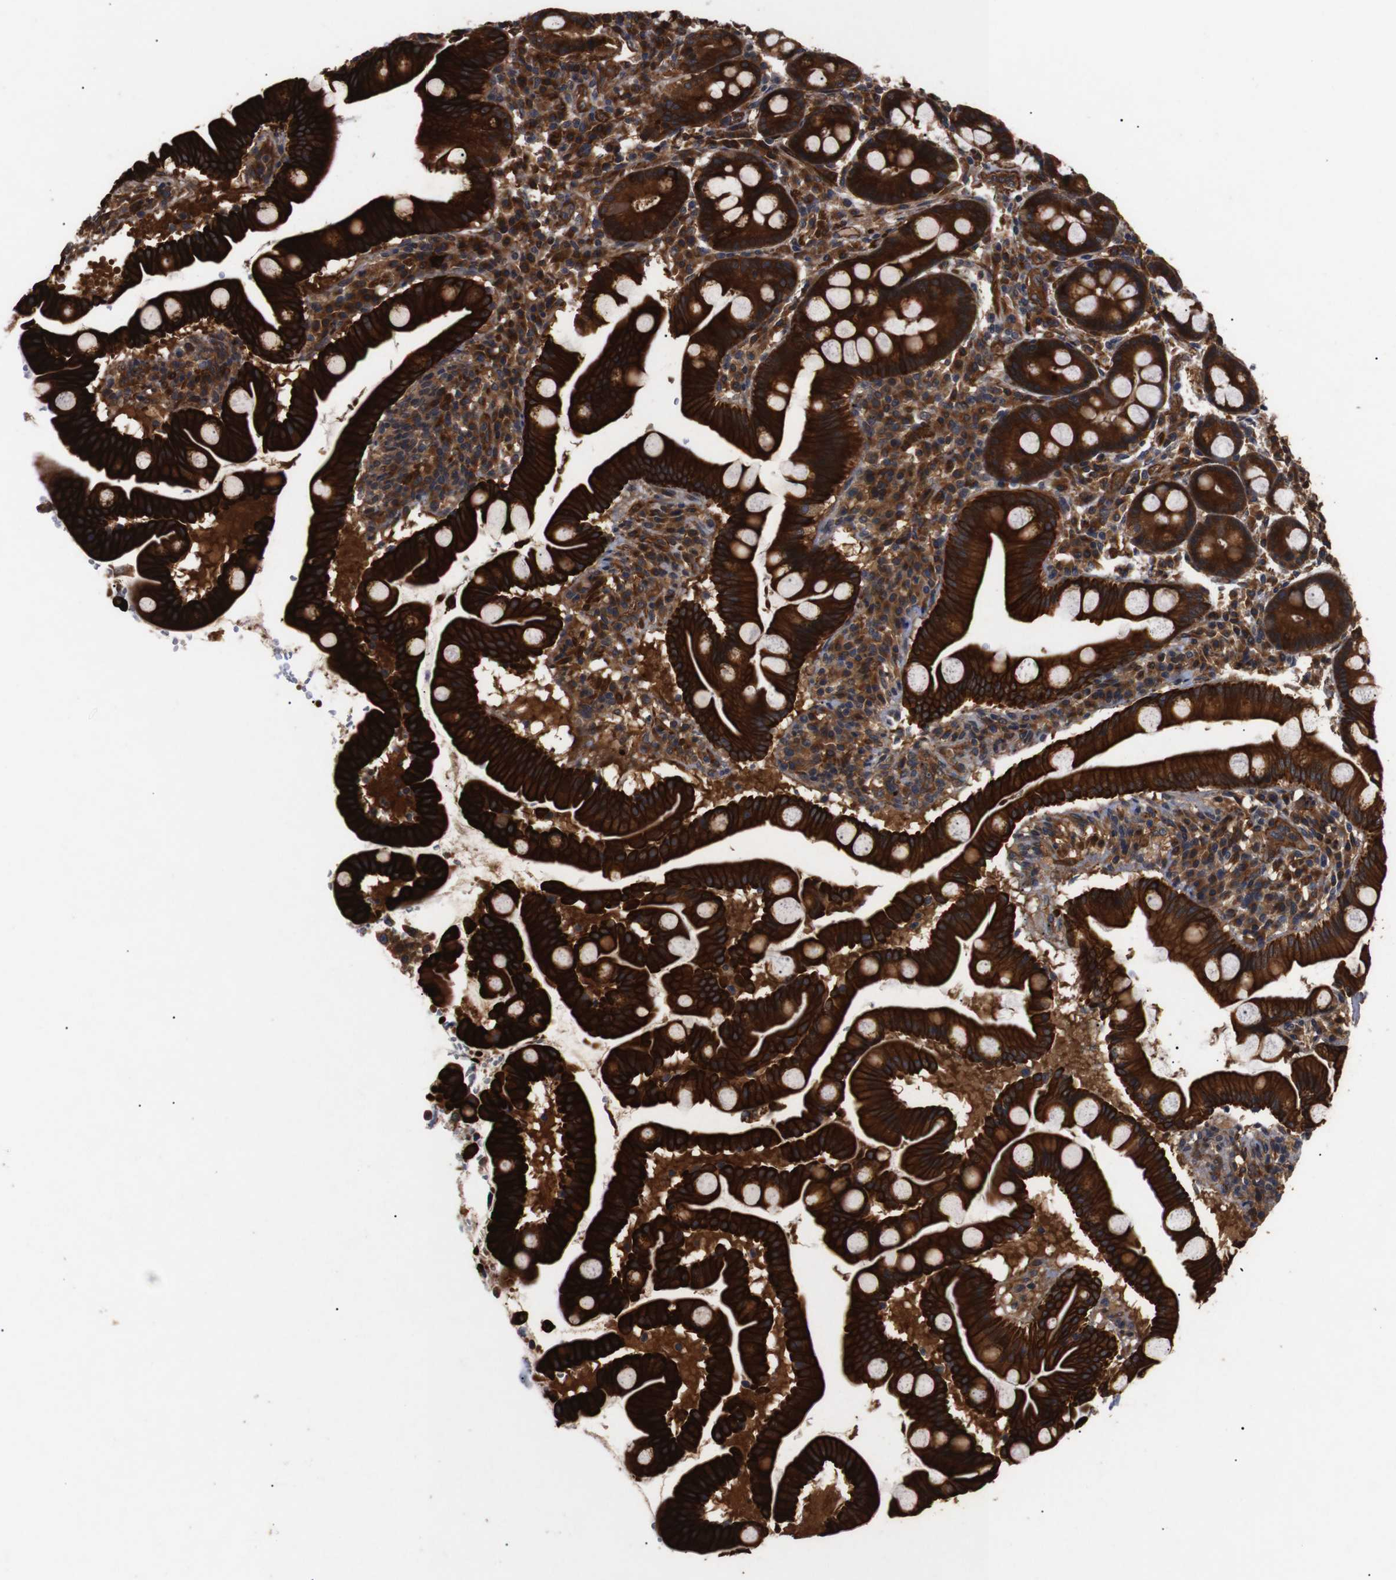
{"staining": {"intensity": "strong", "quantity": ">75%", "location": "cytoplasmic/membranous"}, "tissue": "duodenum", "cell_type": "Glandular cells", "image_type": "normal", "snomed": [{"axis": "morphology", "description": "Normal tissue, NOS"}, {"axis": "topography", "description": "Duodenum"}], "caption": "Brown immunohistochemical staining in normal duodenum reveals strong cytoplasmic/membranous positivity in approximately >75% of glandular cells.", "gene": "PAWR", "patient": {"sex": "male", "age": 50}}